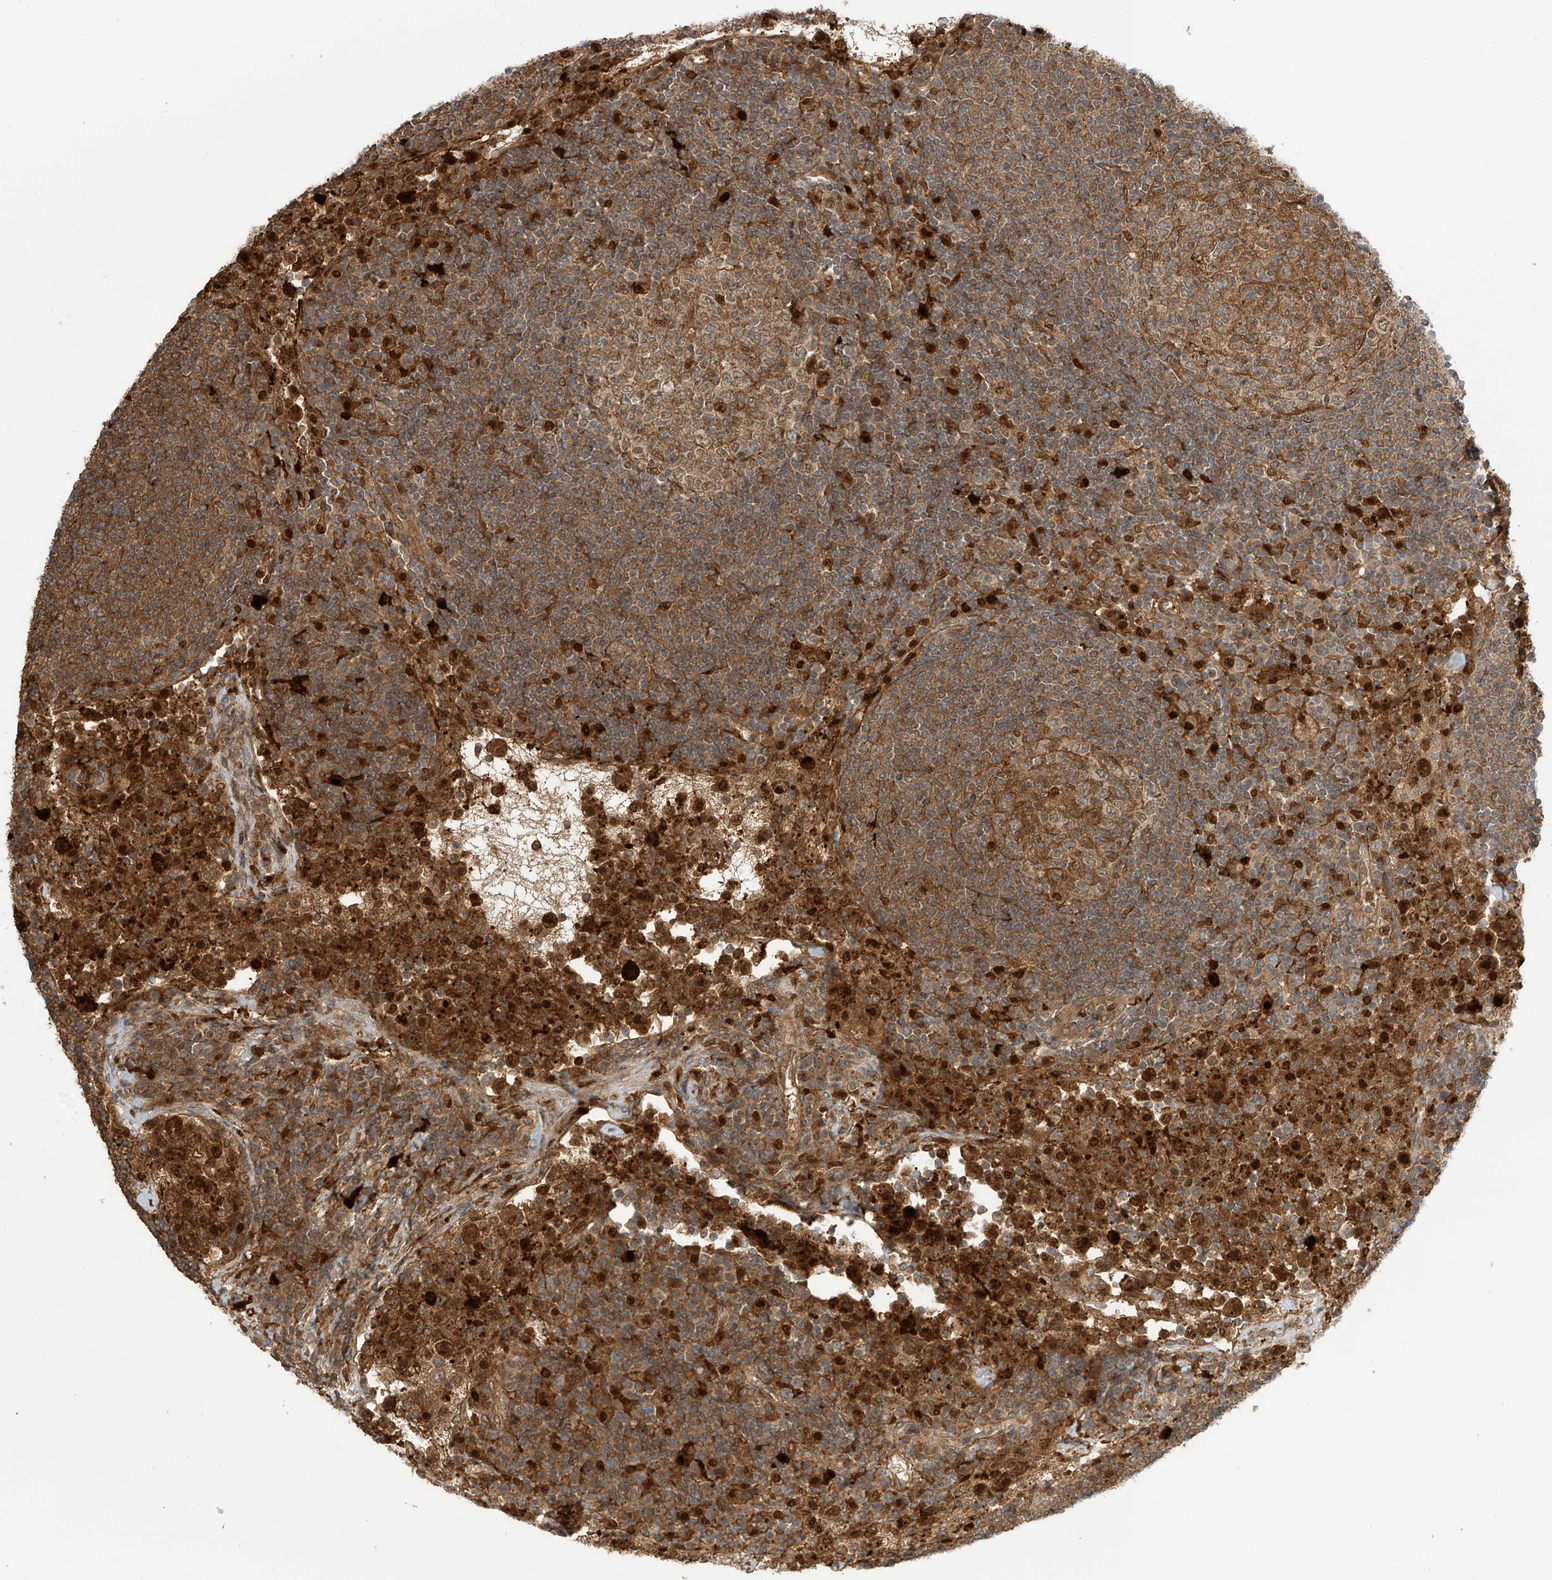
{"staining": {"intensity": "moderate", "quantity": ">75%", "location": "cytoplasmic/membranous"}, "tissue": "lymph node", "cell_type": "Germinal center cells", "image_type": "normal", "snomed": [{"axis": "morphology", "description": "Normal tissue, NOS"}, {"axis": "topography", "description": "Lymph node"}], "caption": "Immunohistochemical staining of unremarkable human lymph node demonstrates moderate cytoplasmic/membranous protein expression in about >75% of germinal center cells.", "gene": "ATAD2B", "patient": {"sex": "female", "age": 53}}